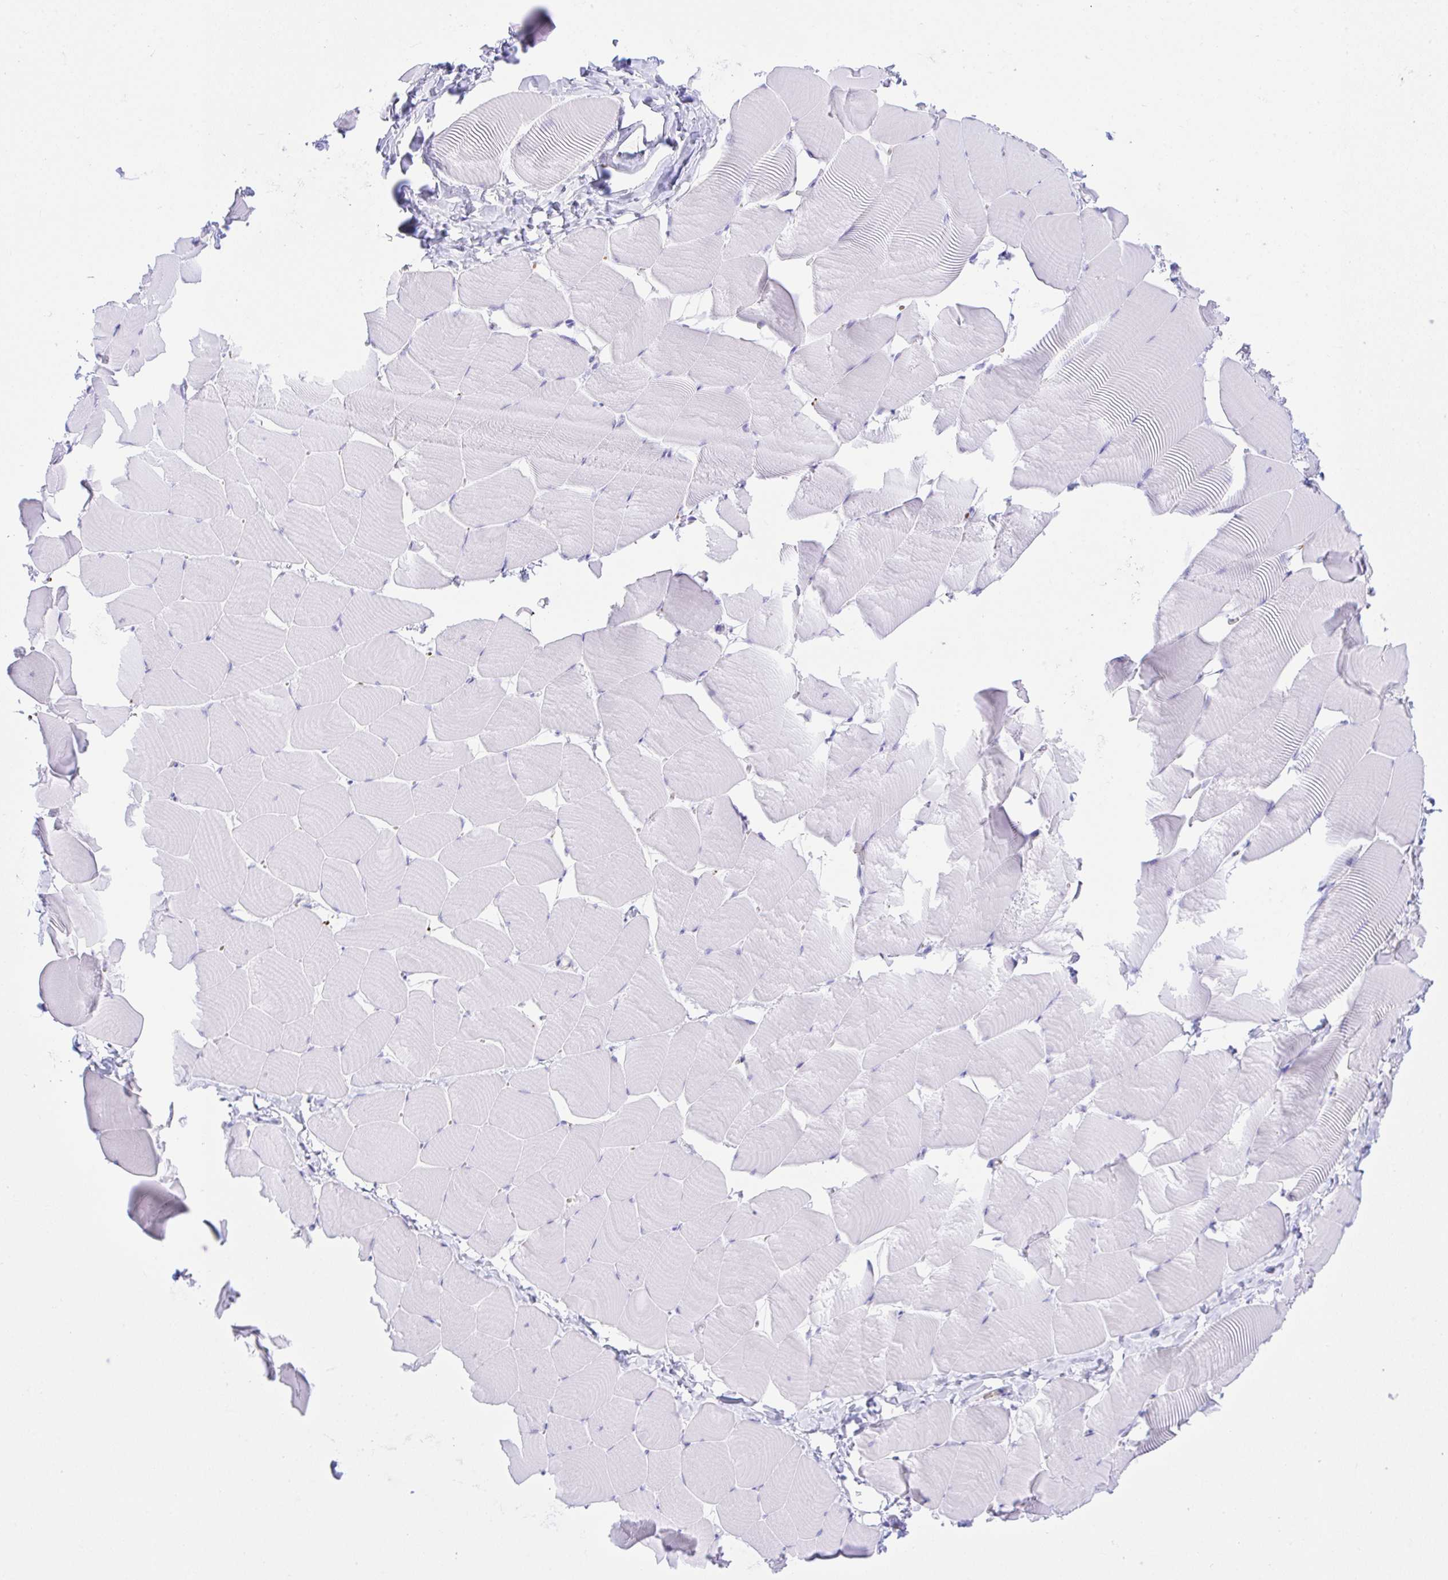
{"staining": {"intensity": "negative", "quantity": "none", "location": "none"}, "tissue": "skeletal muscle", "cell_type": "Myocytes", "image_type": "normal", "snomed": [{"axis": "morphology", "description": "Normal tissue, NOS"}, {"axis": "topography", "description": "Skeletal muscle"}], "caption": "A histopathology image of skeletal muscle stained for a protein exhibits no brown staining in myocytes.", "gene": "ZNF221", "patient": {"sex": "male", "age": 25}}